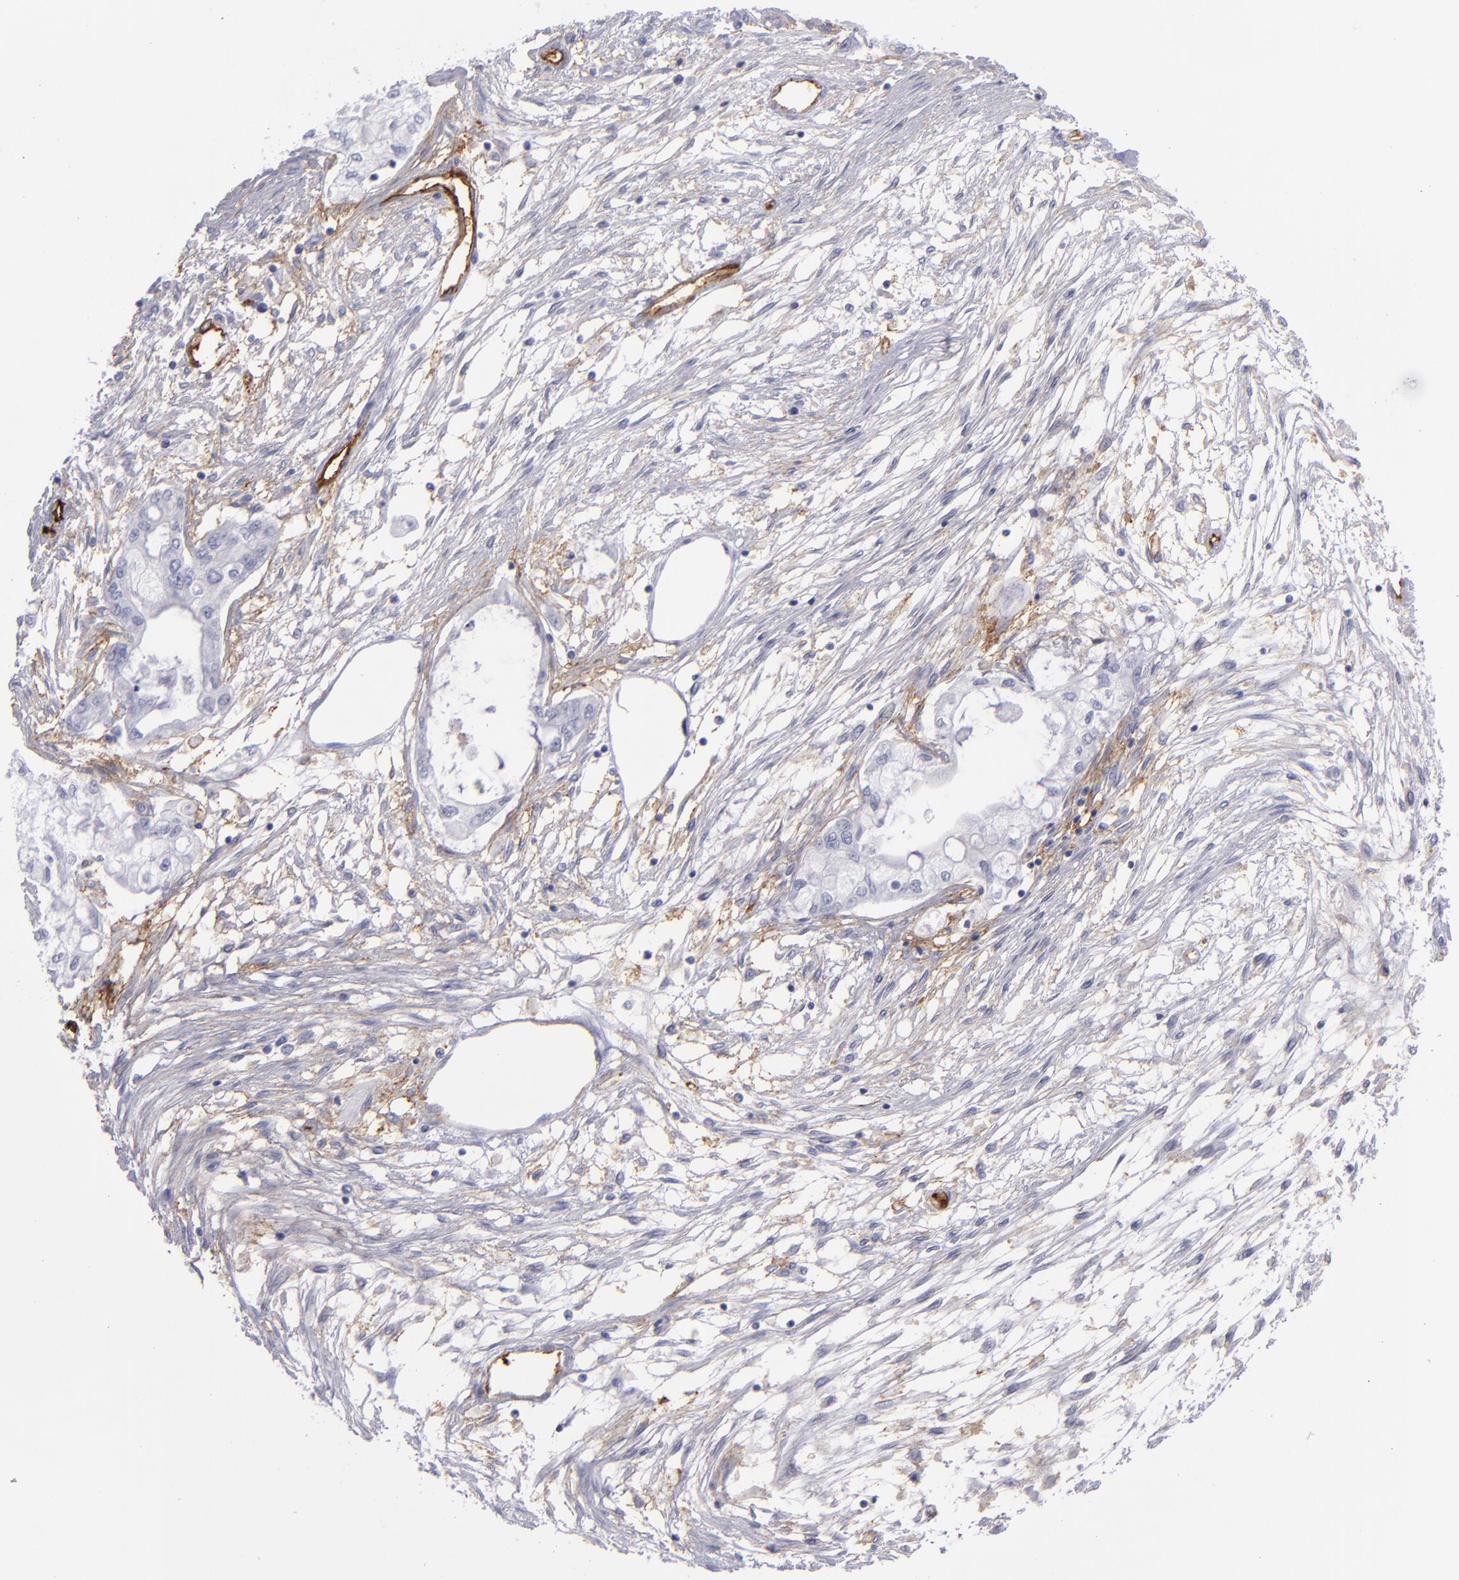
{"staining": {"intensity": "moderate", "quantity": "<25%", "location": "cytoplasmic/membranous"}, "tissue": "pancreatic cancer", "cell_type": "Tumor cells", "image_type": "cancer", "snomed": [{"axis": "morphology", "description": "Adenocarcinoma, NOS"}, {"axis": "topography", "description": "Pancreas"}], "caption": "An image of pancreatic adenocarcinoma stained for a protein reveals moderate cytoplasmic/membranous brown staining in tumor cells.", "gene": "ACE", "patient": {"sex": "male", "age": 79}}